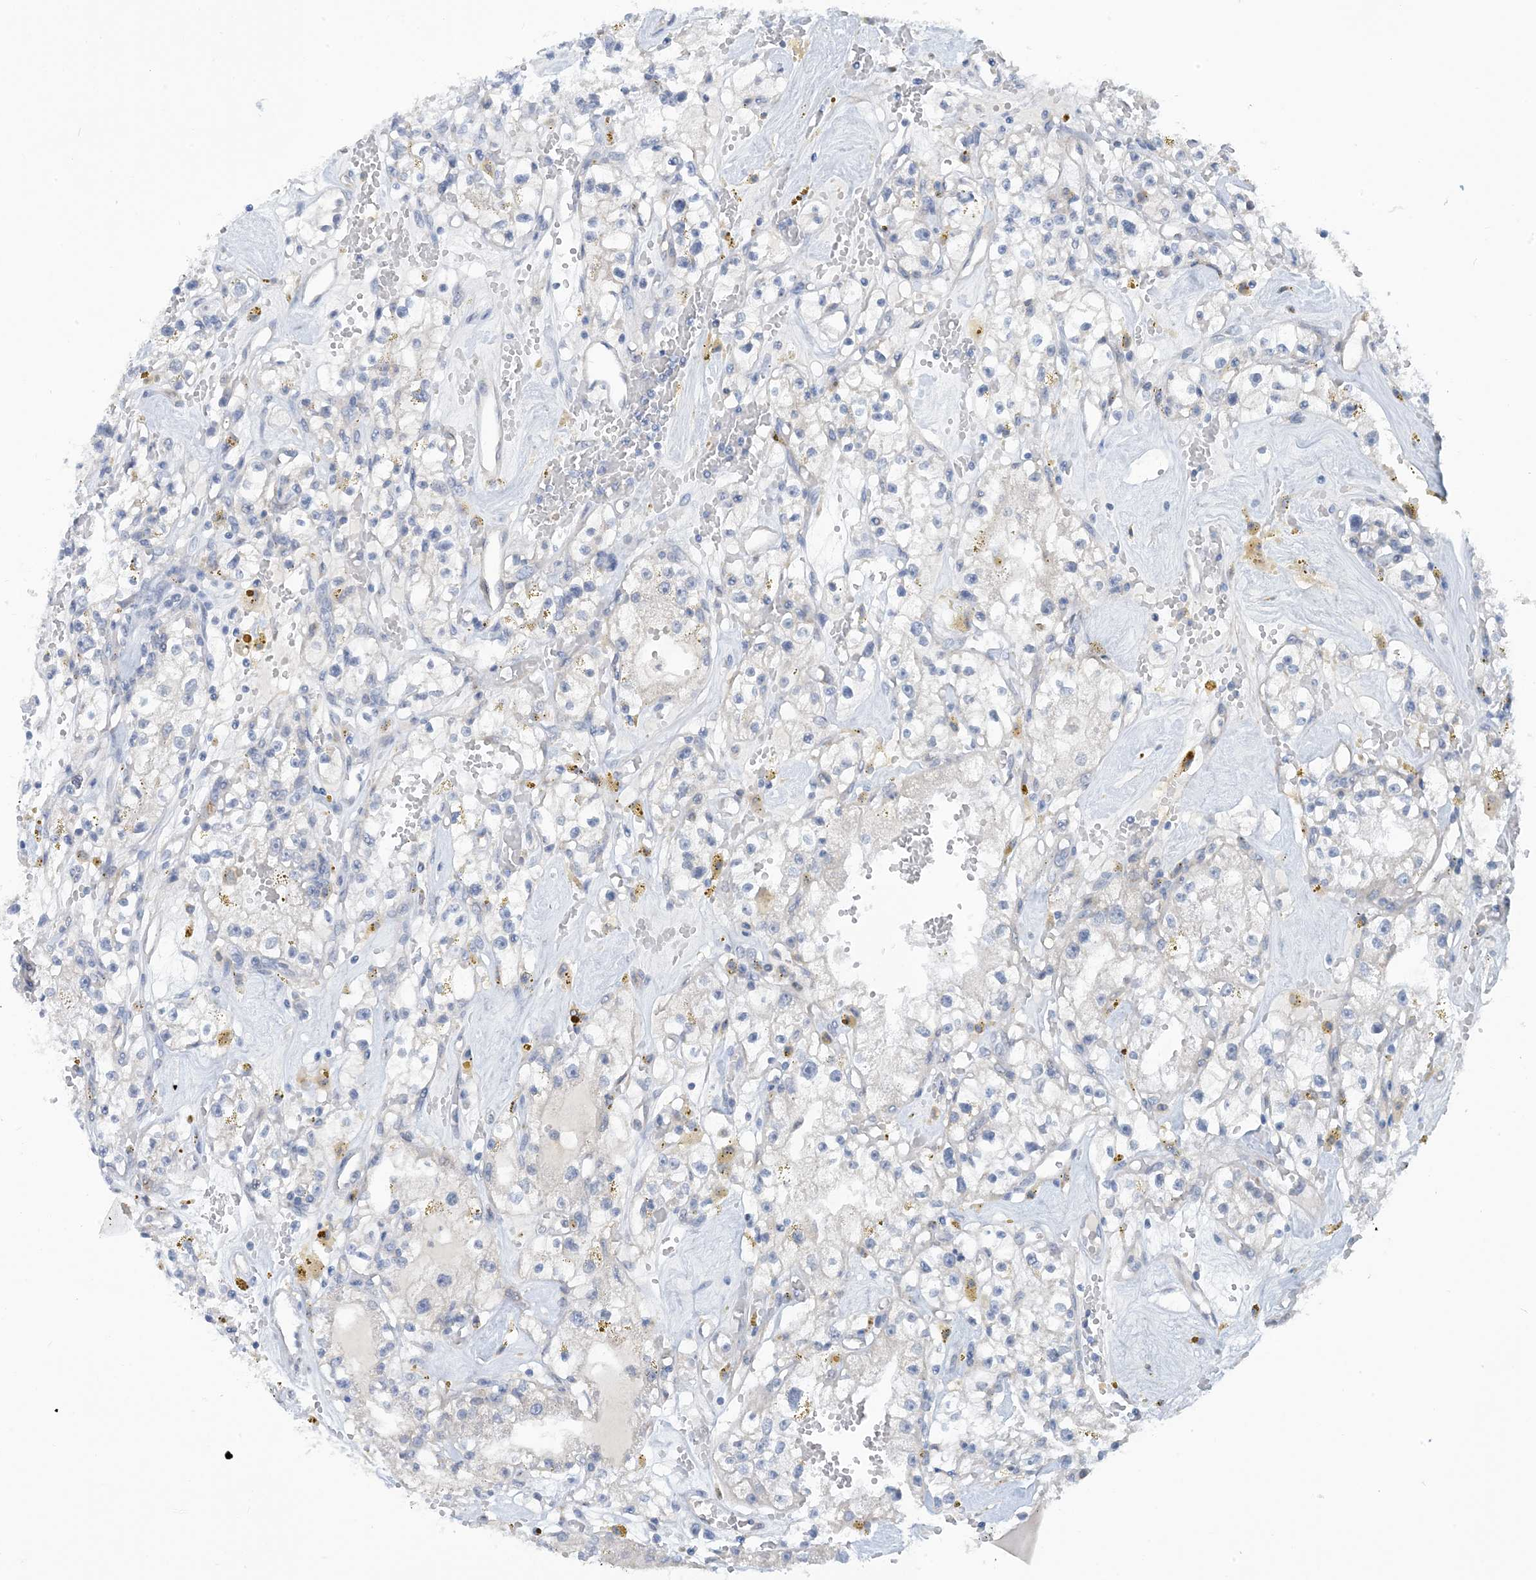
{"staining": {"intensity": "negative", "quantity": "none", "location": "none"}, "tissue": "renal cancer", "cell_type": "Tumor cells", "image_type": "cancer", "snomed": [{"axis": "morphology", "description": "Adenocarcinoma, NOS"}, {"axis": "topography", "description": "Kidney"}], "caption": "High magnification brightfield microscopy of adenocarcinoma (renal) stained with DAB (brown) and counterstained with hematoxylin (blue): tumor cells show no significant positivity. The staining is performed using DAB (3,3'-diaminobenzidine) brown chromogen with nuclei counter-stained in using hematoxylin.", "gene": "EIF2A", "patient": {"sex": "male", "age": 56}}